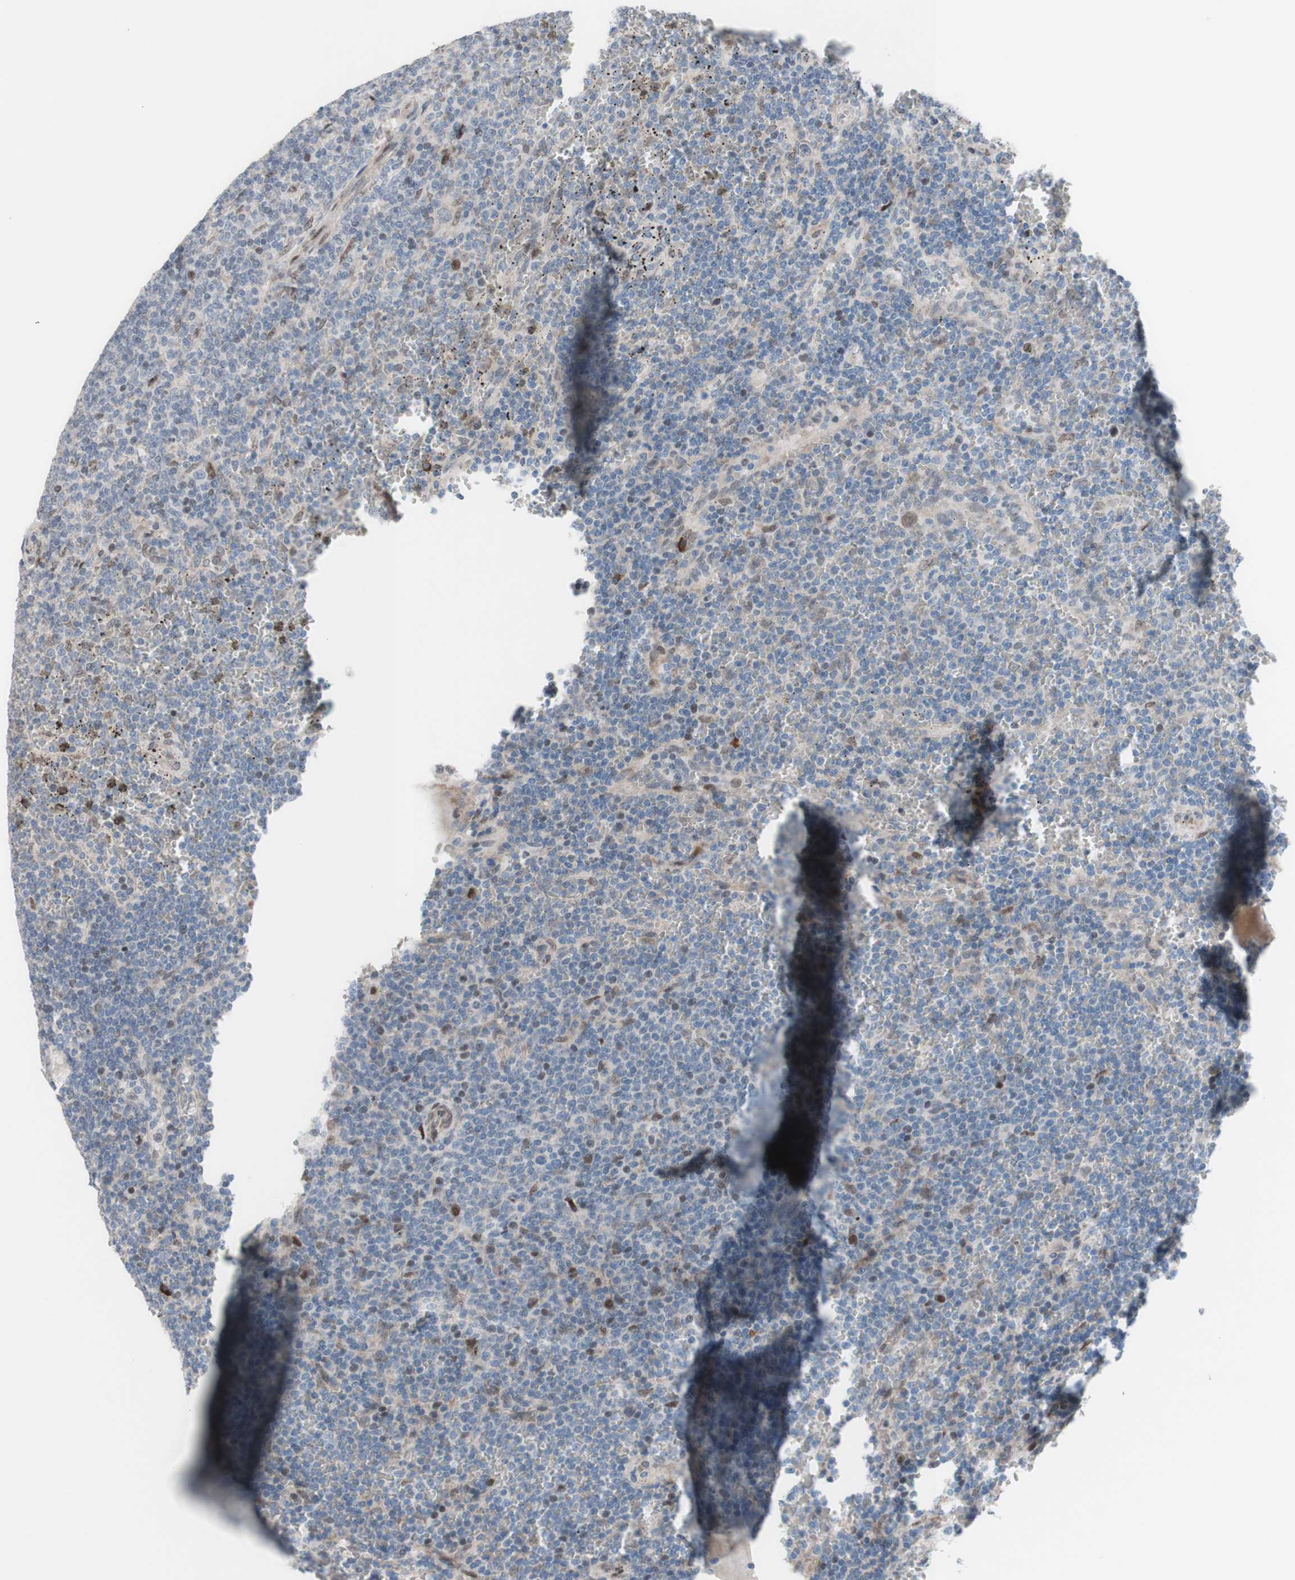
{"staining": {"intensity": "weak", "quantity": "<25%", "location": "nuclear"}, "tissue": "lymphoma", "cell_type": "Tumor cells", "image_type": "cancer", "snomed": [{"axis": "morphology", "description": "Malignant lymphoma, non-Hodgkin's type, Low grade"}, {"axis": "topography", "description": "Spleen"}], "caption": "The histopathology image displays no significant staining in tumor cells of low-grade malignant lymphoma, non-Hodgkin's type. The staining was performed using DAB (3,3'-diaminobenzidine) to visualize the protein expression in brown, while the nuclei were stained in blue with hematoxylin (Magnification: 20x).", "gene": "PHTF2", "patient": {"sex": "female", "age": 50}}